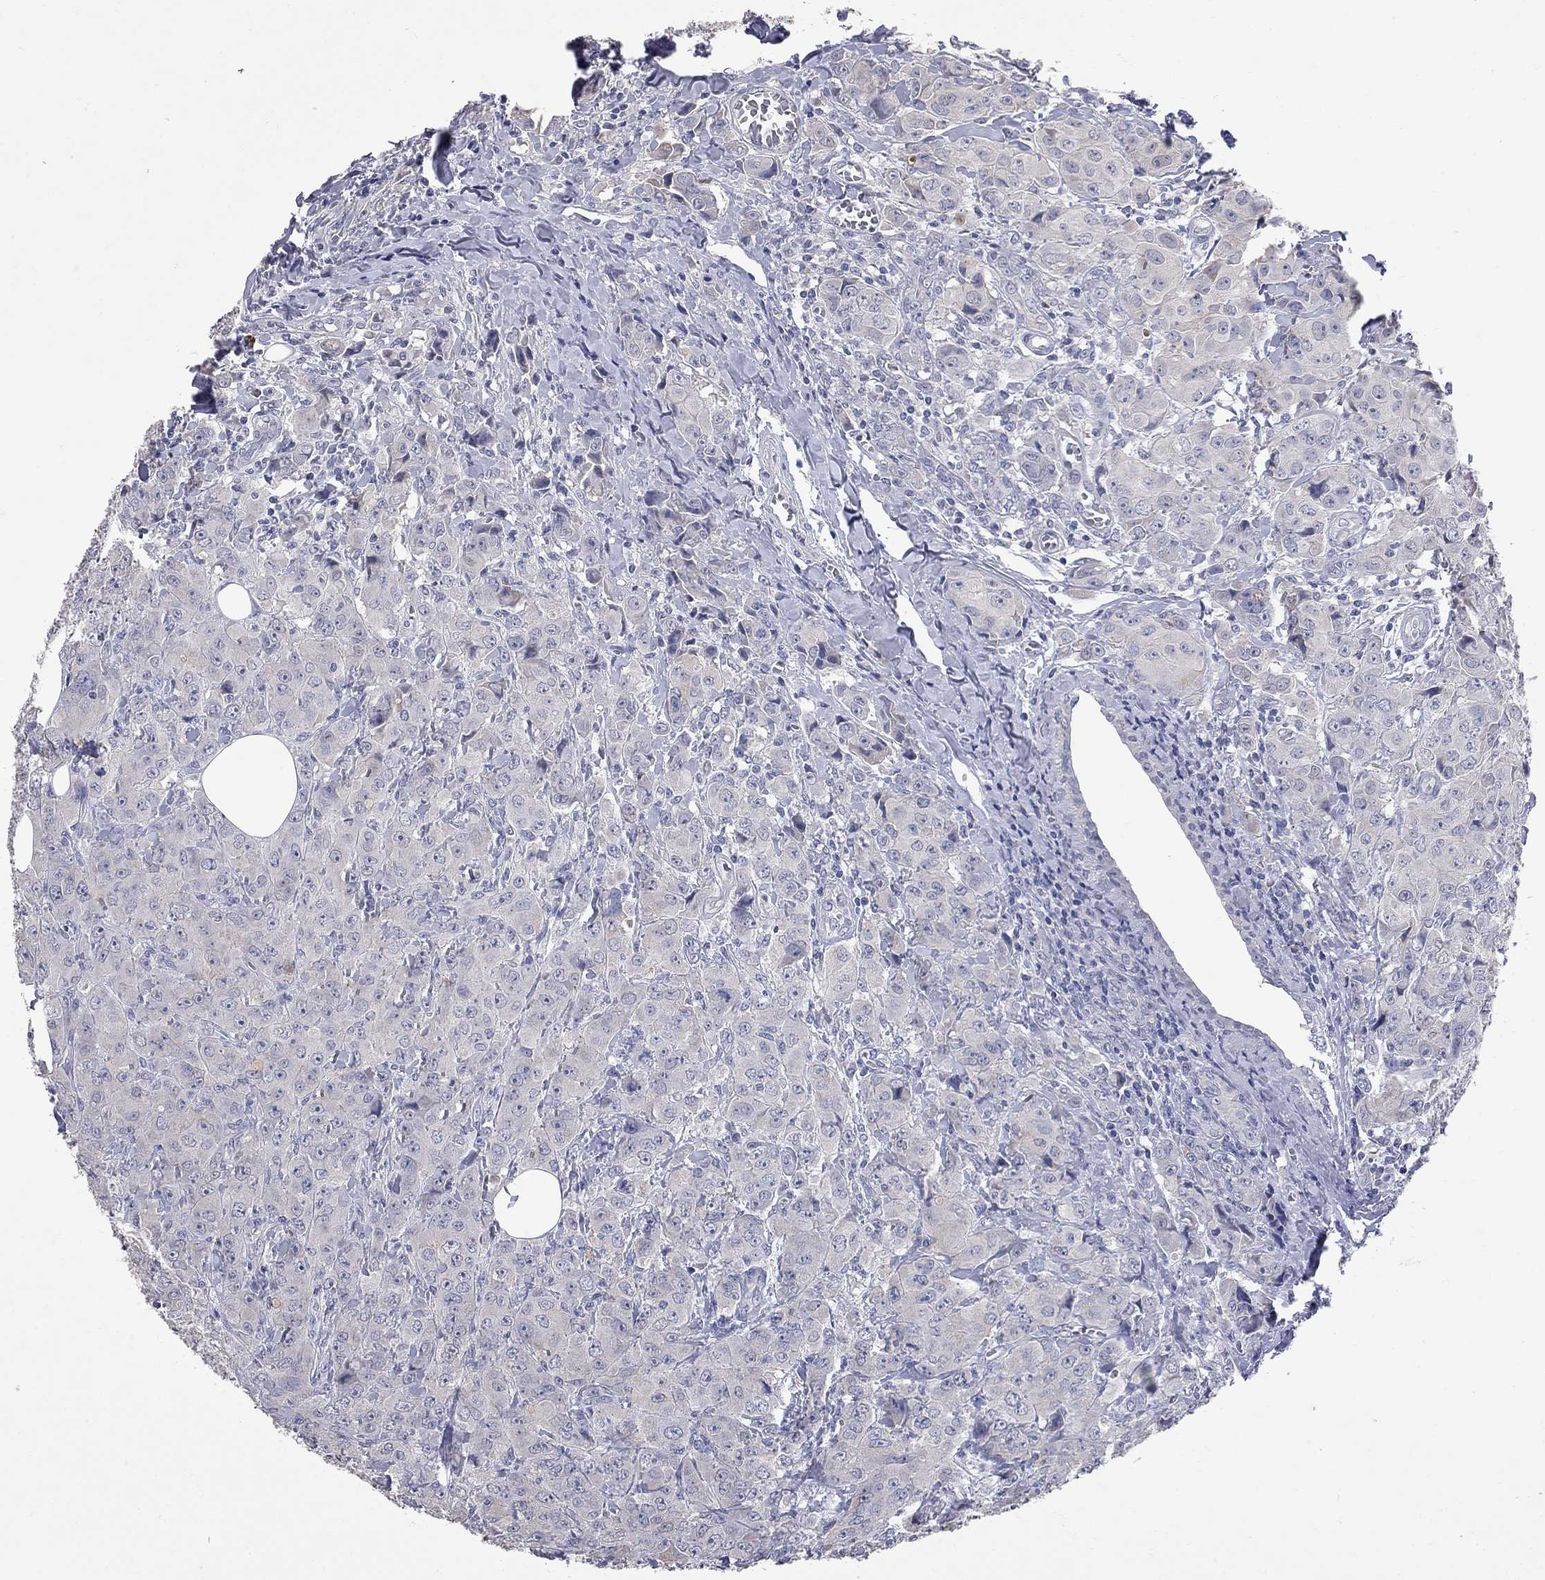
{"staining": {"intensity": "negative", "quantity": "none", "location": "none"}, "tissue": "breast cancer", "cell_type": "Tumor cells", "image_type": "cancer", "snomed": [{"axis": "morphology", "description": "Duct carcinoma"}, {"axis": "topography", "description": "Breast"}], "caption": "High power microscopy photomicrograph of an immunohistochemistry photomicrograph of infiltrating ductal carcinoma (breast), revealing no significant positivity in tumor cells.", "gene": "NOS2", "patient": {"sex": "female", "age": 43}}